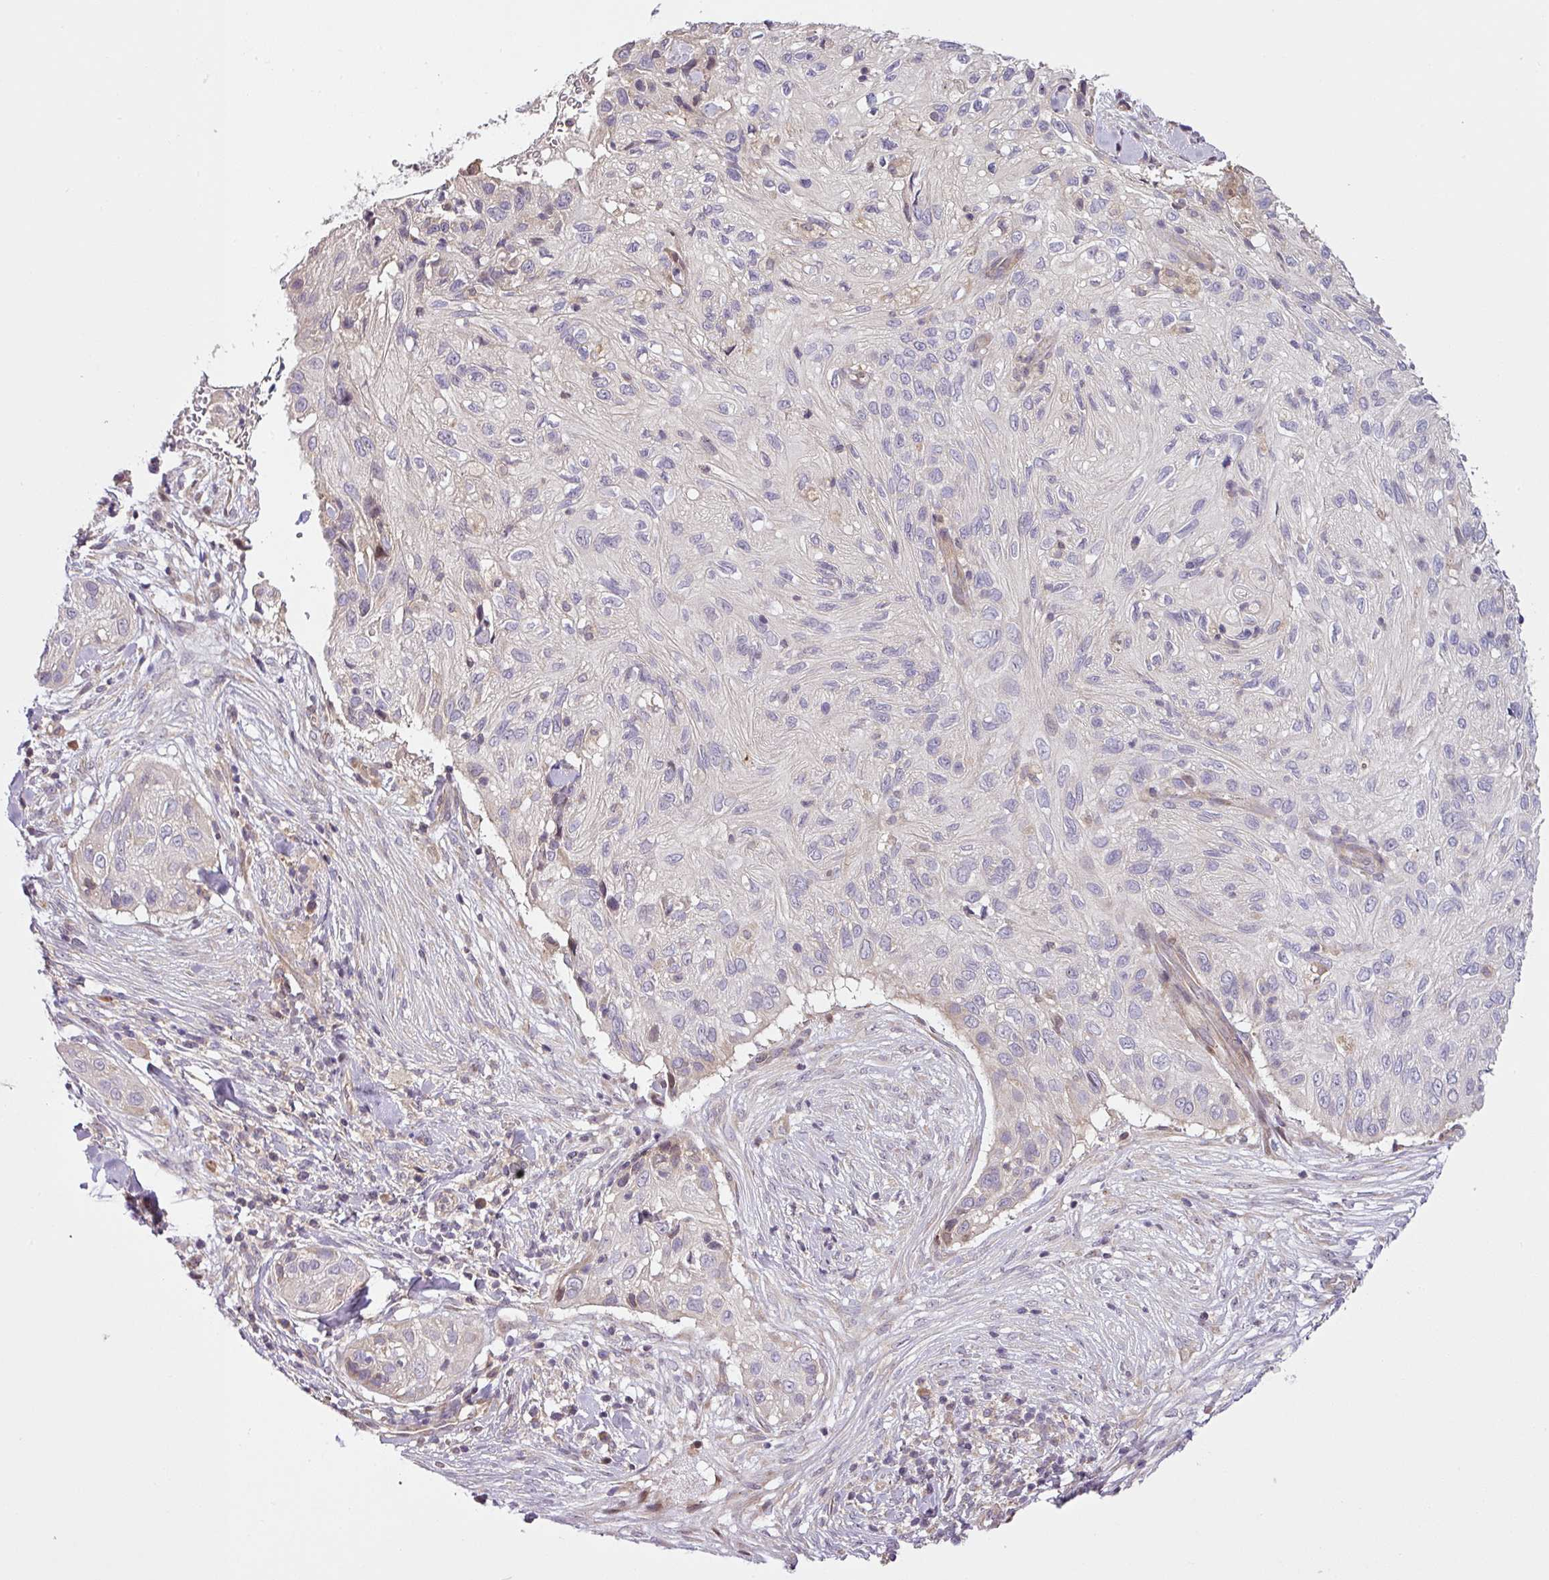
{"staining": {"intensity": "negative", "quantity": "none", "location": "none"}, "tissue": "skin cancer", "cell_type": "Tumor cells", "image_type": "cancer", "snomed": [{"axis": "morphology", "description": "Squamous cell carcinoma, NOS"}, {"axis": "topography", "description": "Skin"}], "caption": "Tumor cells are negative for protein expression in human skin cancer.", "gene": "COX18", "patient": {"sex": "male", "age": 82}}